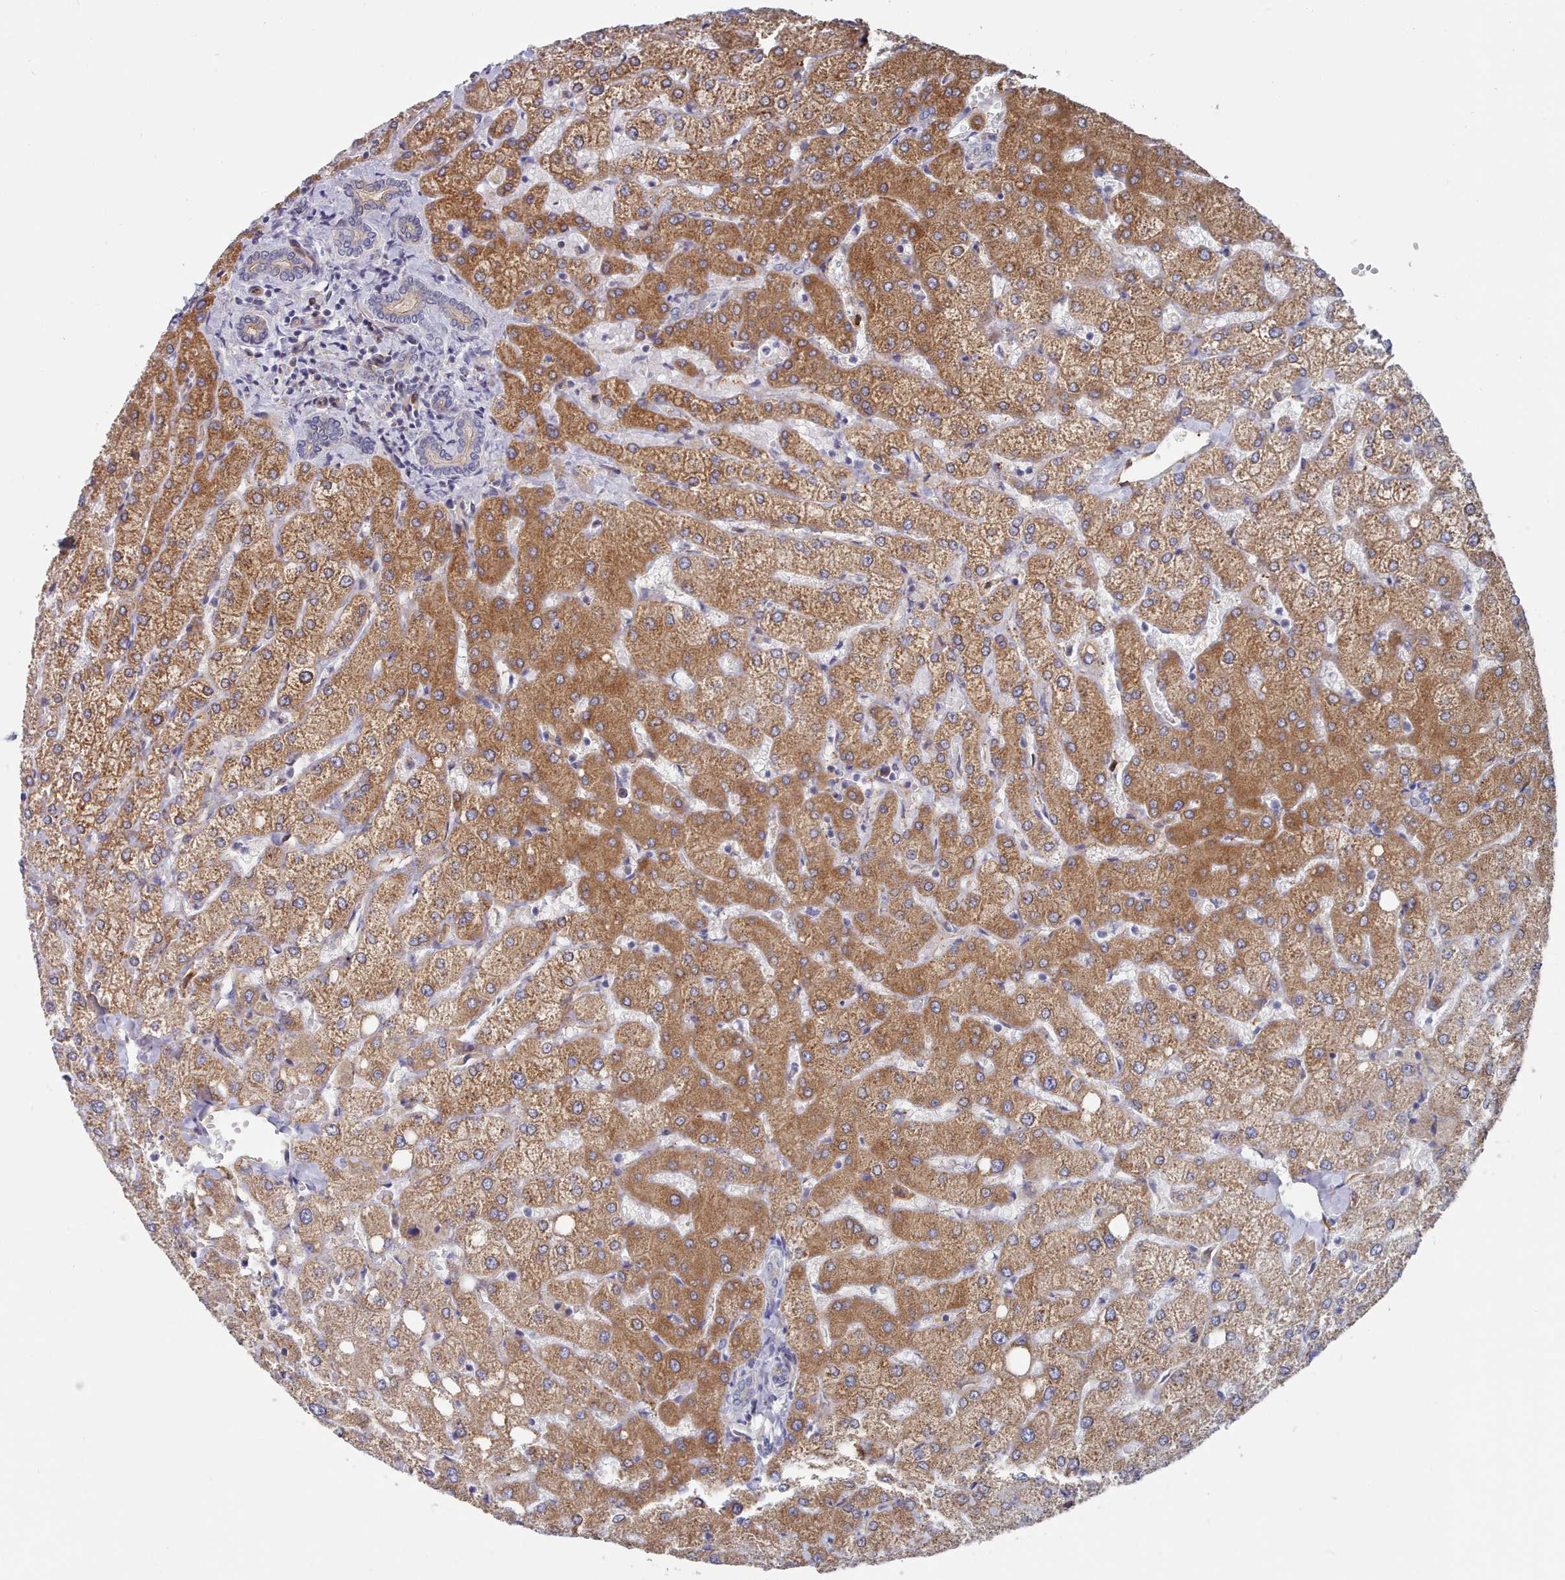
{"staining": {"intensity": "weak", "quantity": "<25%", "location": "cytoplasmic/membranous"}, "tissue": "liver", "cell_type": "Cholangiocytes", "image_type": "normal", "snomed": [{"axis": "morphology", "description": "Normal tissue, NOS"}, {"axis": "topography", "description": "Liver"}], "caption": "Human liver stained for a protein using immunohistochemistry (IHC) displays no staining in cholangiocytes.", "gene": "G6PC1", "patient": {"sex": "female", "age": 54}}